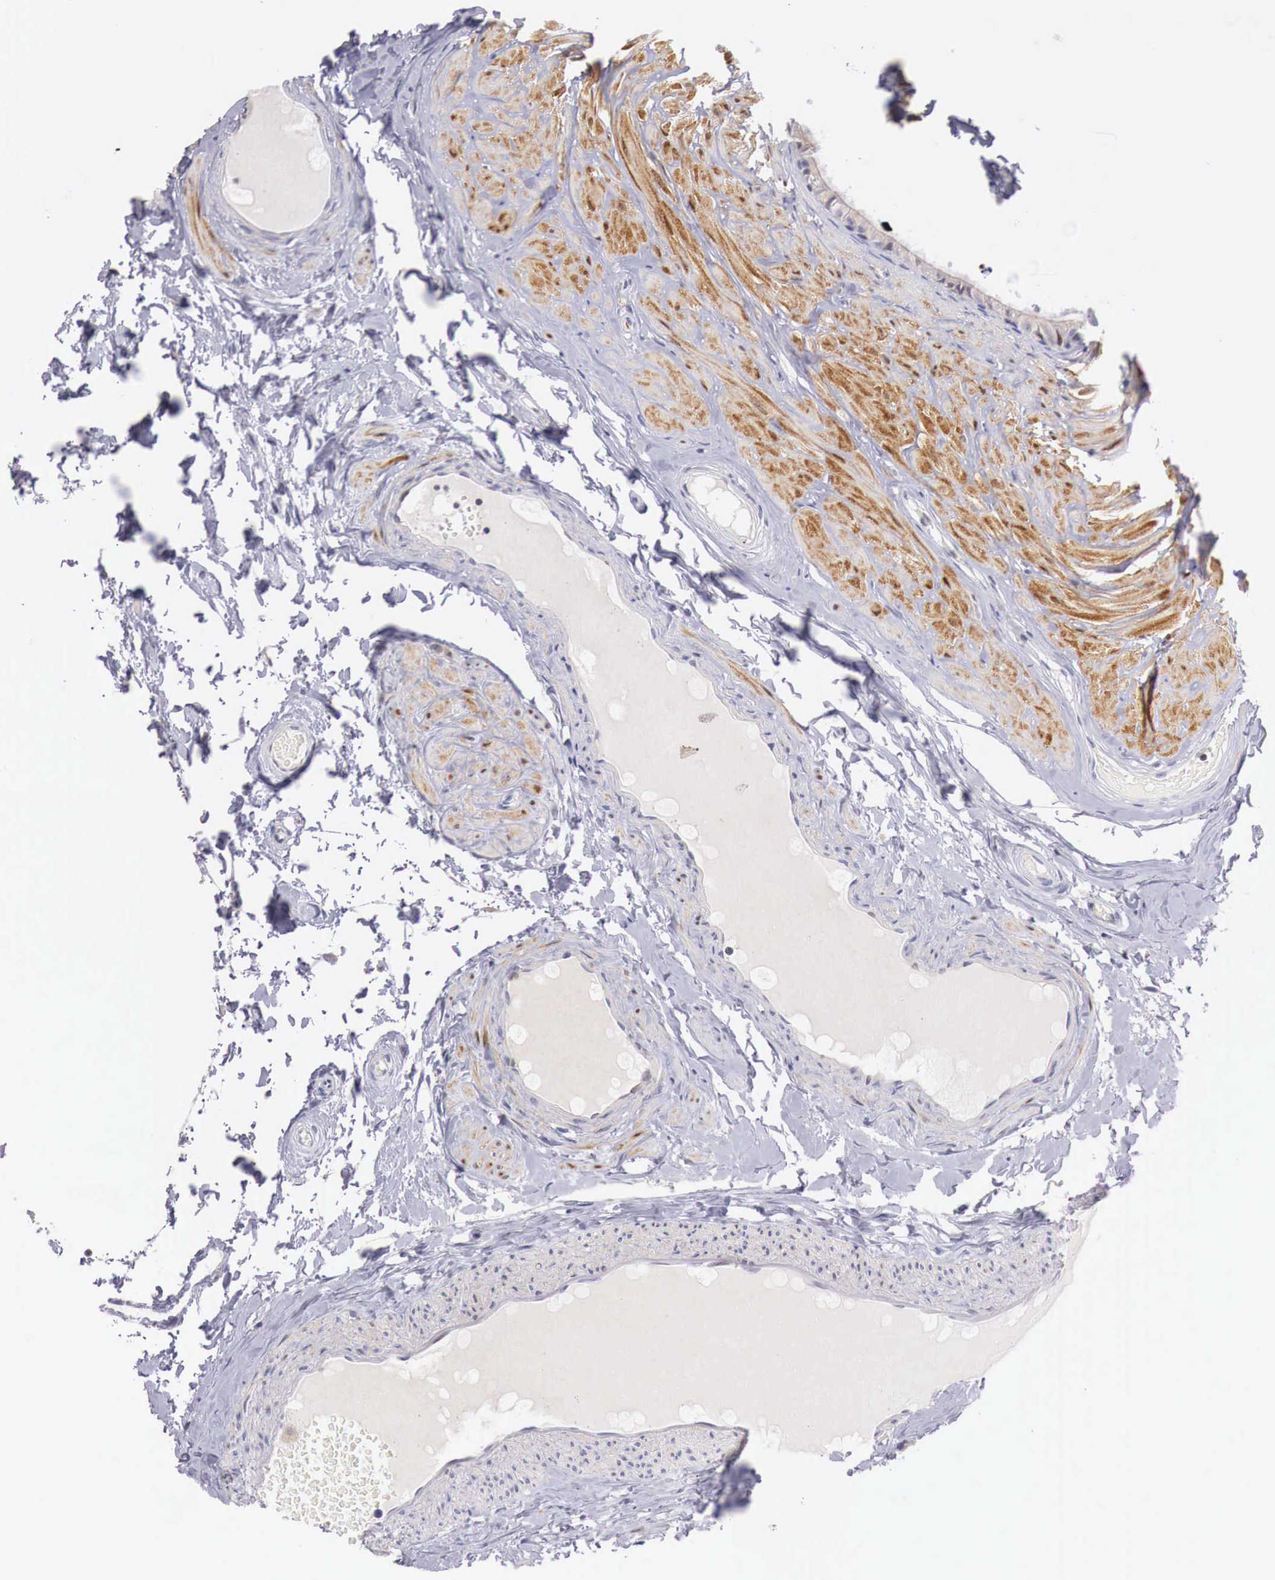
{"staining": {"intensity": "negative", "quantity": "none", "location": "none"}, "tissue": "epididymis", "cell_type": "Glandular cells", "image_type": "normal", "snomed": [{"axis": "morphology", "description": "Normal tissue, NOS"}, {"axis": "topography", "description": "Epididymis"}], "caption": "Immunohistochemistry (IHC) of benign epididymis demonstrates no positivity in glandular cells. Brightfield microscopy of immunohistochemistry (IHC) stained with DAB (3,3'-diaminobenzidine) (brown) and hematoxylin (blue), captured at high magnification.", "gene": "CLCN5", "patient": {"sex": "male", "age": 52}}